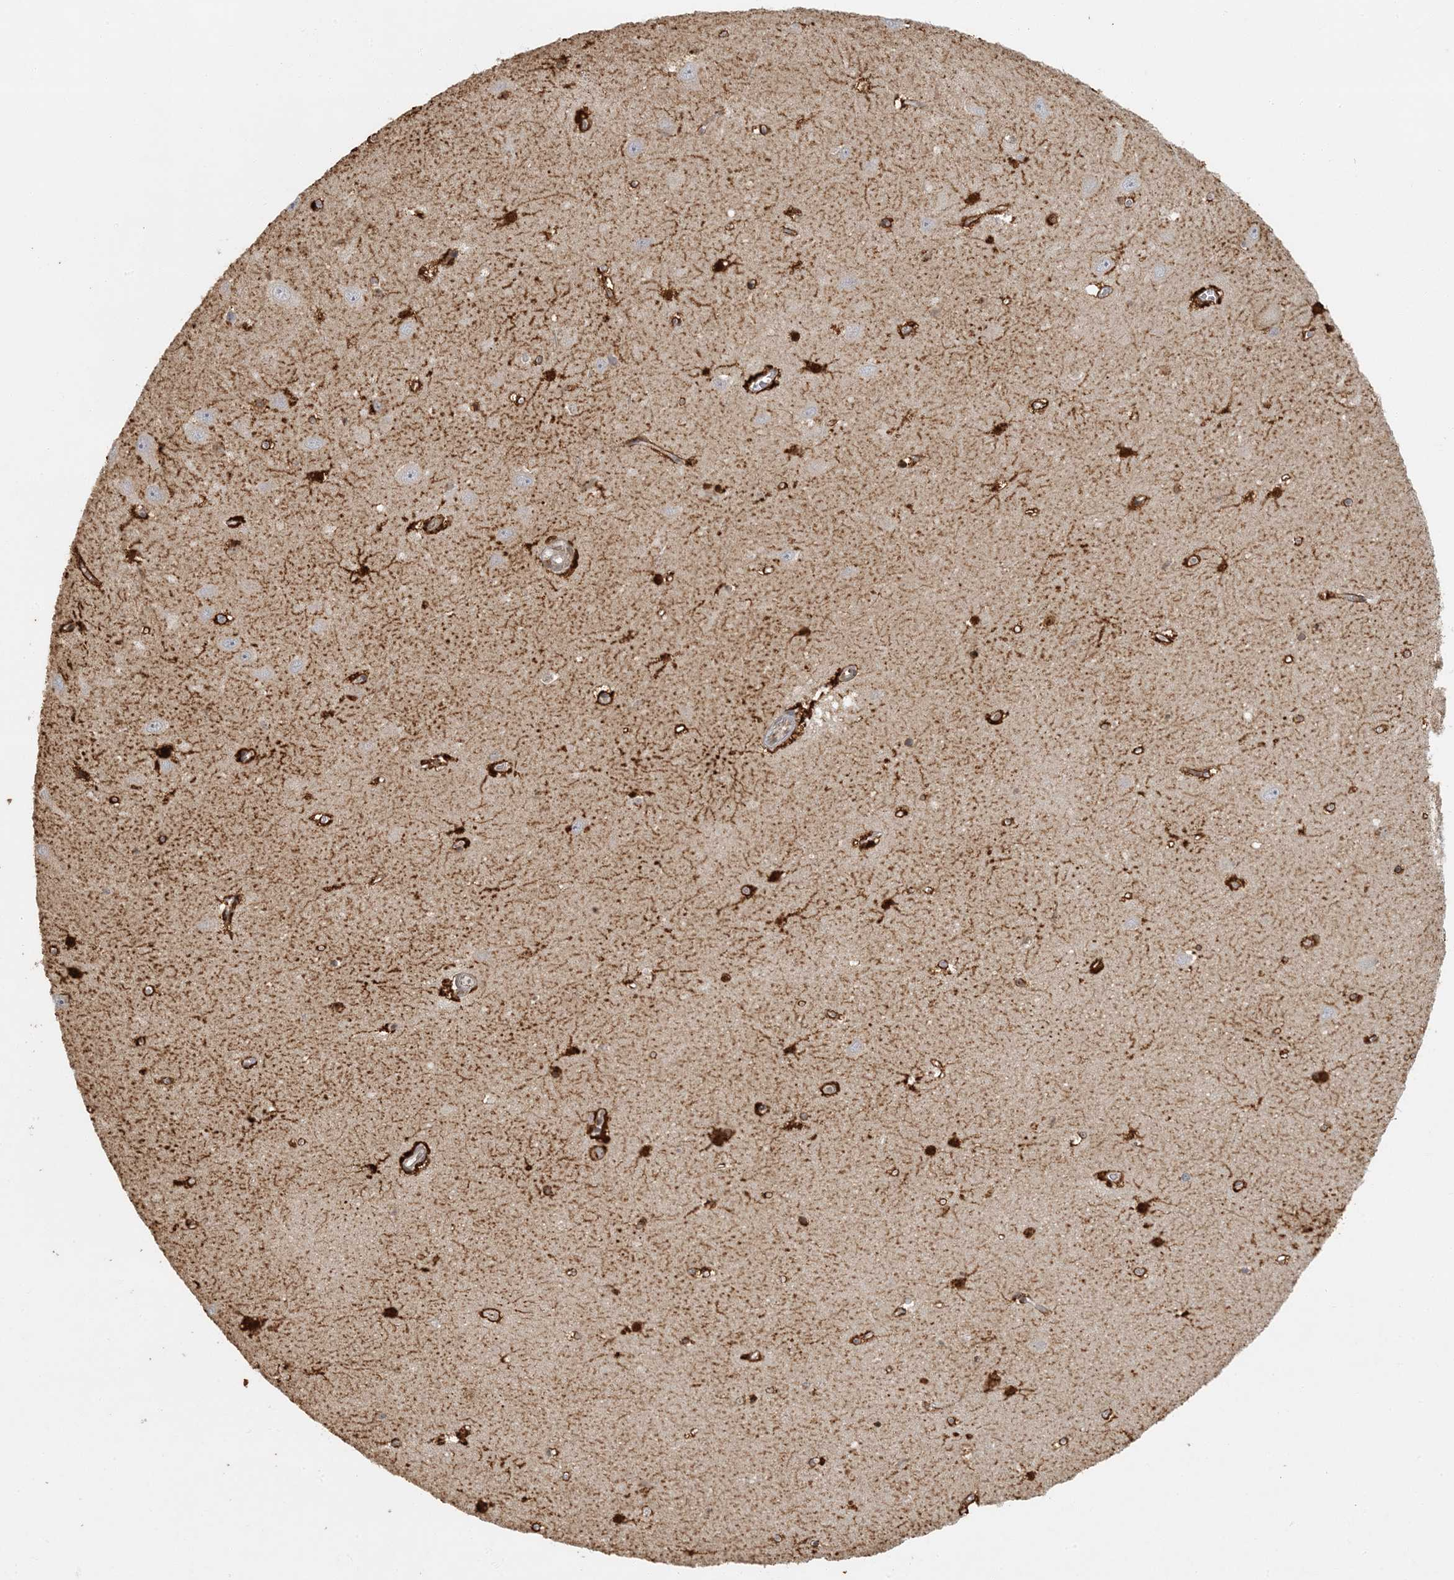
{"staining": {"intensity": "strong", "quantity": "<25%", "location": "cytoplasmic/membranous"}, "tissue": "hippocampus", "cell_type": "Glial cells", "image_type": "normal", "snomed": [{"axis": "morphology", "description": "Normal tissue, NOS"}, {"axis": "topography", "description": "Hippocampus"}], "caption": "Immunohistochemical staining of unremarkable hippocampus displays <25% levels of strong cytoplasmic/membranous protein positivity in about <25% of glial cells. (brown staining indicates protein expression, while blue staining denotes nuclei).", "gene": "AK9", "patient": {"sex": "female", "age": 64}}